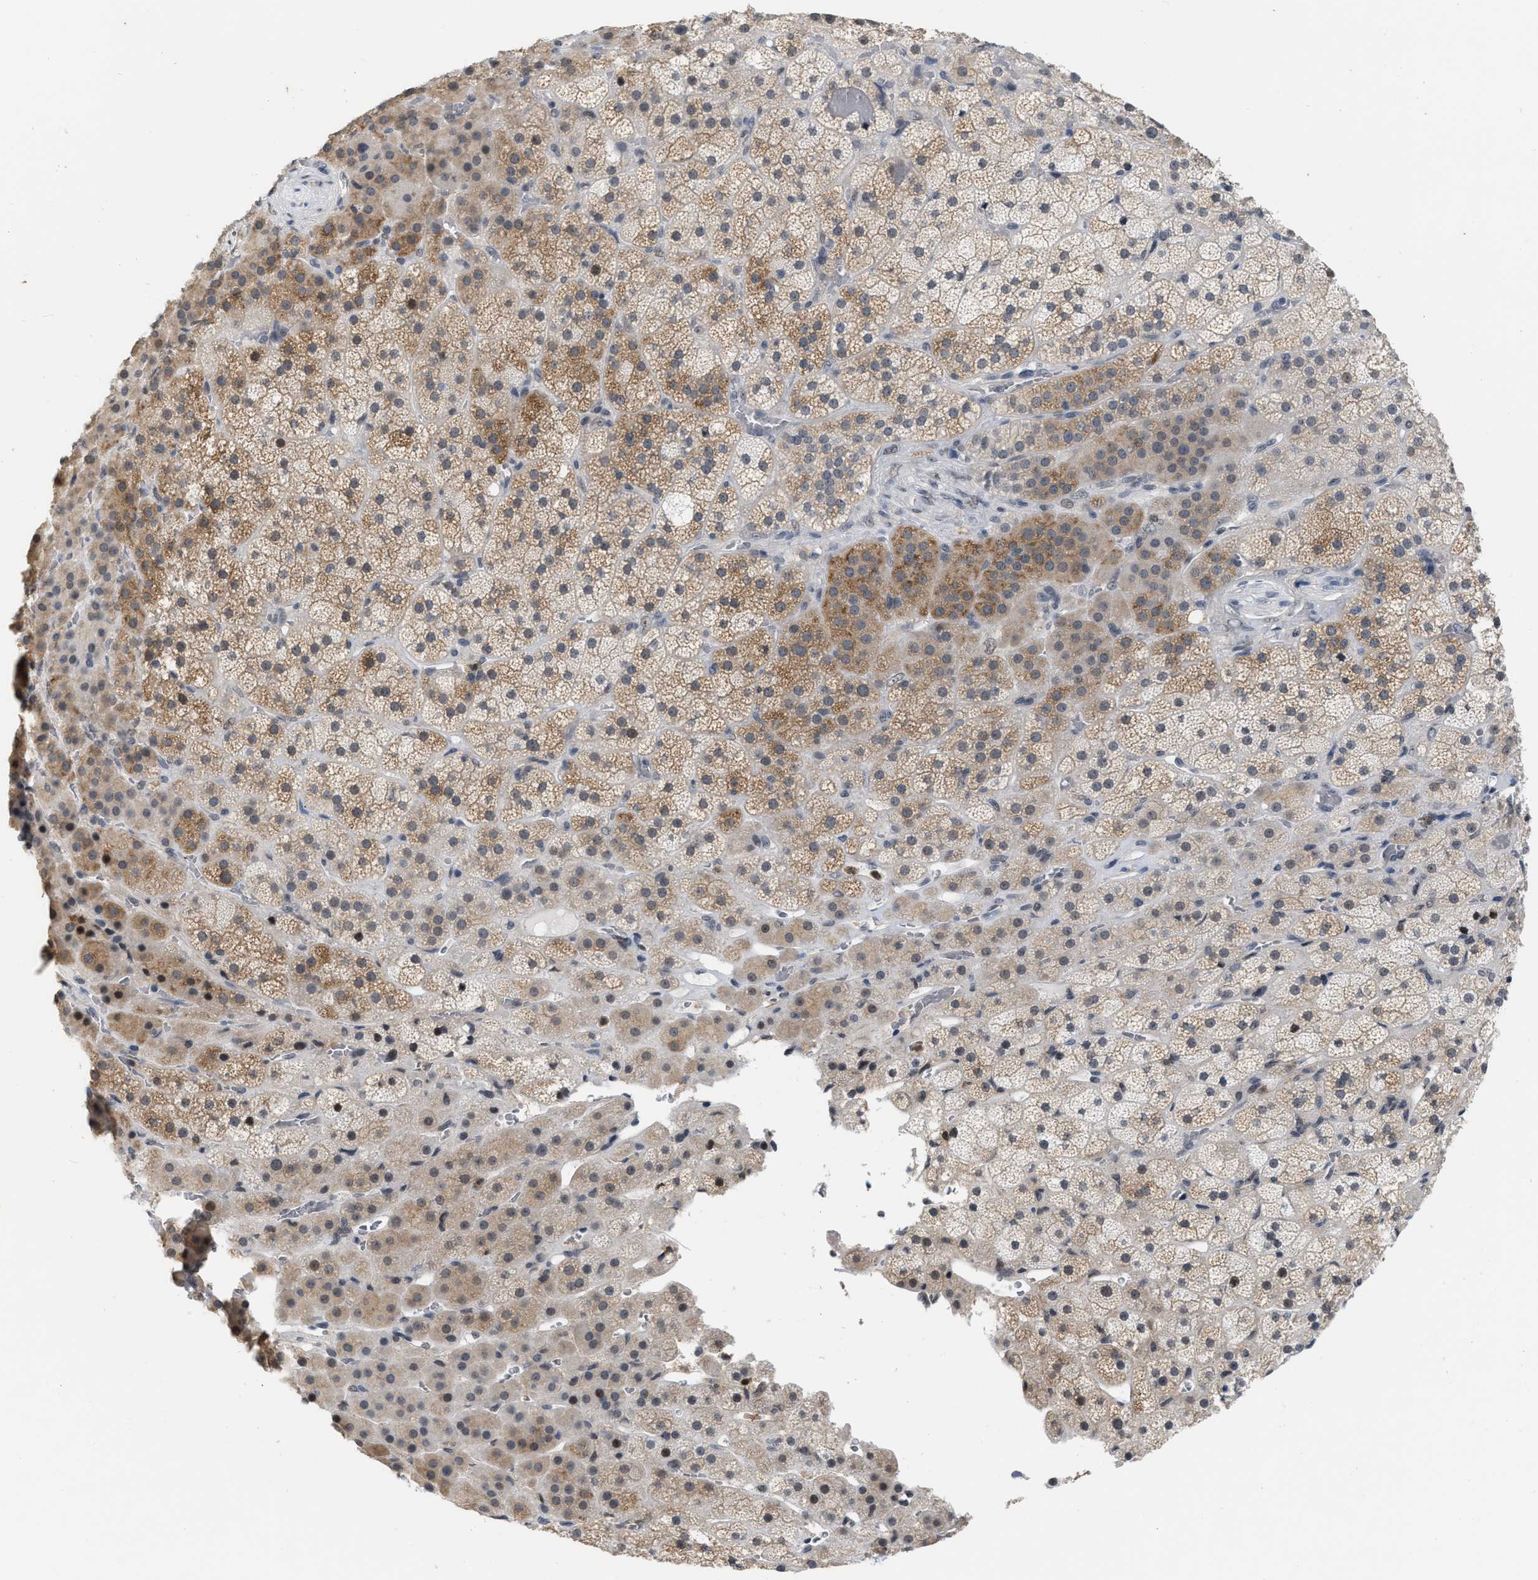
{"staining": {"intensity": "moderate", "quantity": ">75%", "location": "cytoplasmic/membranous"}, "tissue": "adrenal gland", "cell_type": "Glandular cells", "image_type": "normal", "snomed": [{"axis": "morphology", "description": "Normal tissue, NOS"}, {"axis": "topography", "description": "Adrenal gland"}], "caption": "Immunohistochemistry staining of normal adrenal gland, which exhibits medium levels of moderate cytoplasmic/membranous staining in approximately >75% of glandular cells indicating moderate cytoplasmic/membranous protein positivity. The staining was performed using DAB (3,3'-diaminobenzidine) (brown) for protein detection and nuclei were counterstained in hematoxylin (blue).", "gene": "BAIAP2L1", "patient": {"sex": "male", "age": 57}}